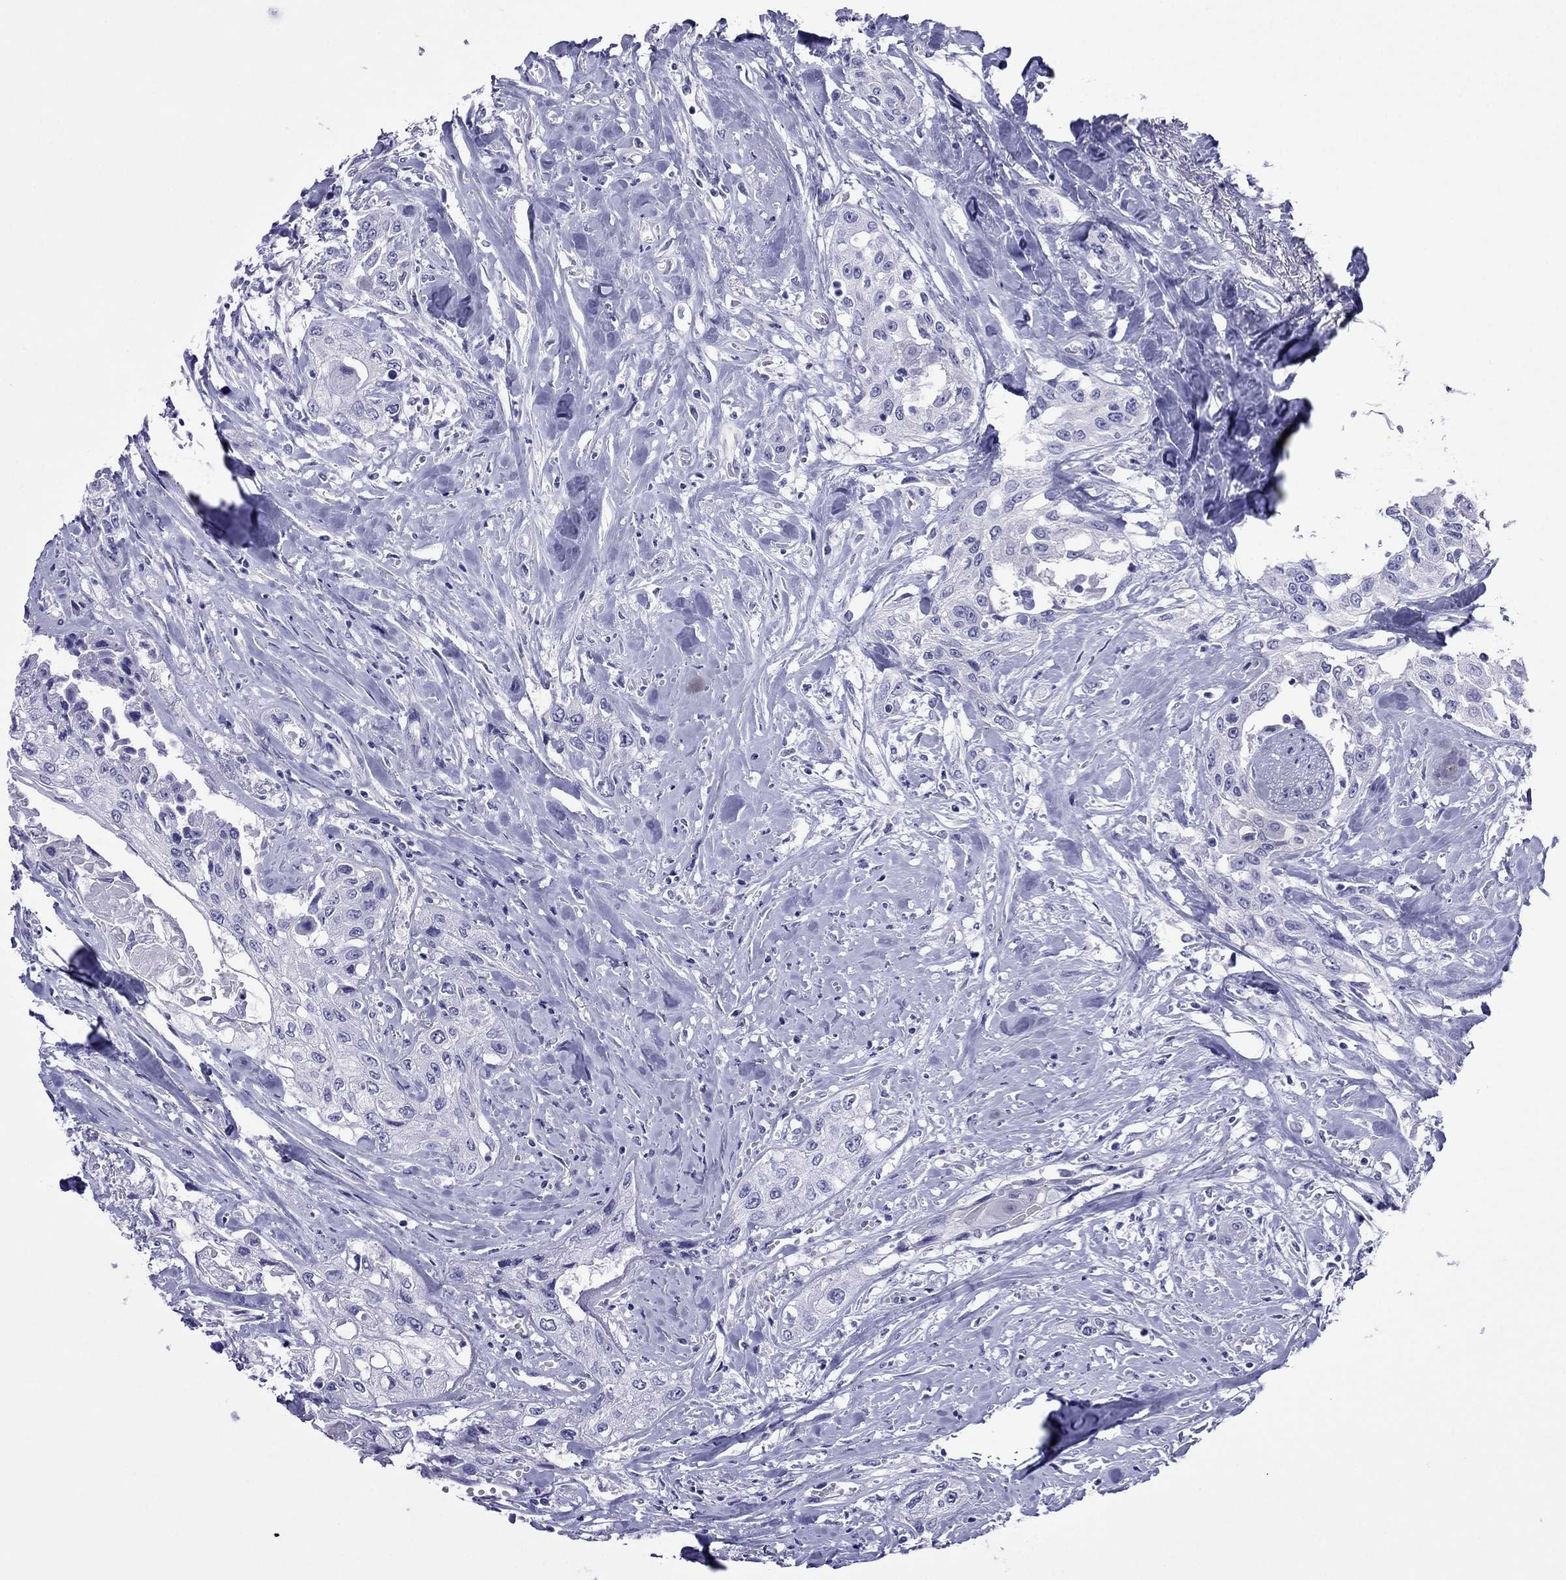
{"staining": {"intensity": "negative", "quantity": "none", "location": "none"}, "tissue": "head and neck cancer", "cell_type": "Tumor cells", "image_type": "cancer", "snomed": [{"axis": "morphology", "description": "Normal tissue, NOS"}, {"axis": "morphology", "description": "Squamous cell carcinoma, NOS"}, {"axis": "topography", "description": "Oral tissue"}, {"axis": "topography", "description": "Peripheral nerve tissue"}, {"axis": "topography", "description": "Head-Neck"}], "caption": "IHC micrograph of neoplastic tissue: human head and neck cancer (squamous cell carcinoma) stained with DAB reveals no significant protein expression in tumor cells.", "gene": "PCDHA6", "patient": {"sex": "female", "age": 59}}